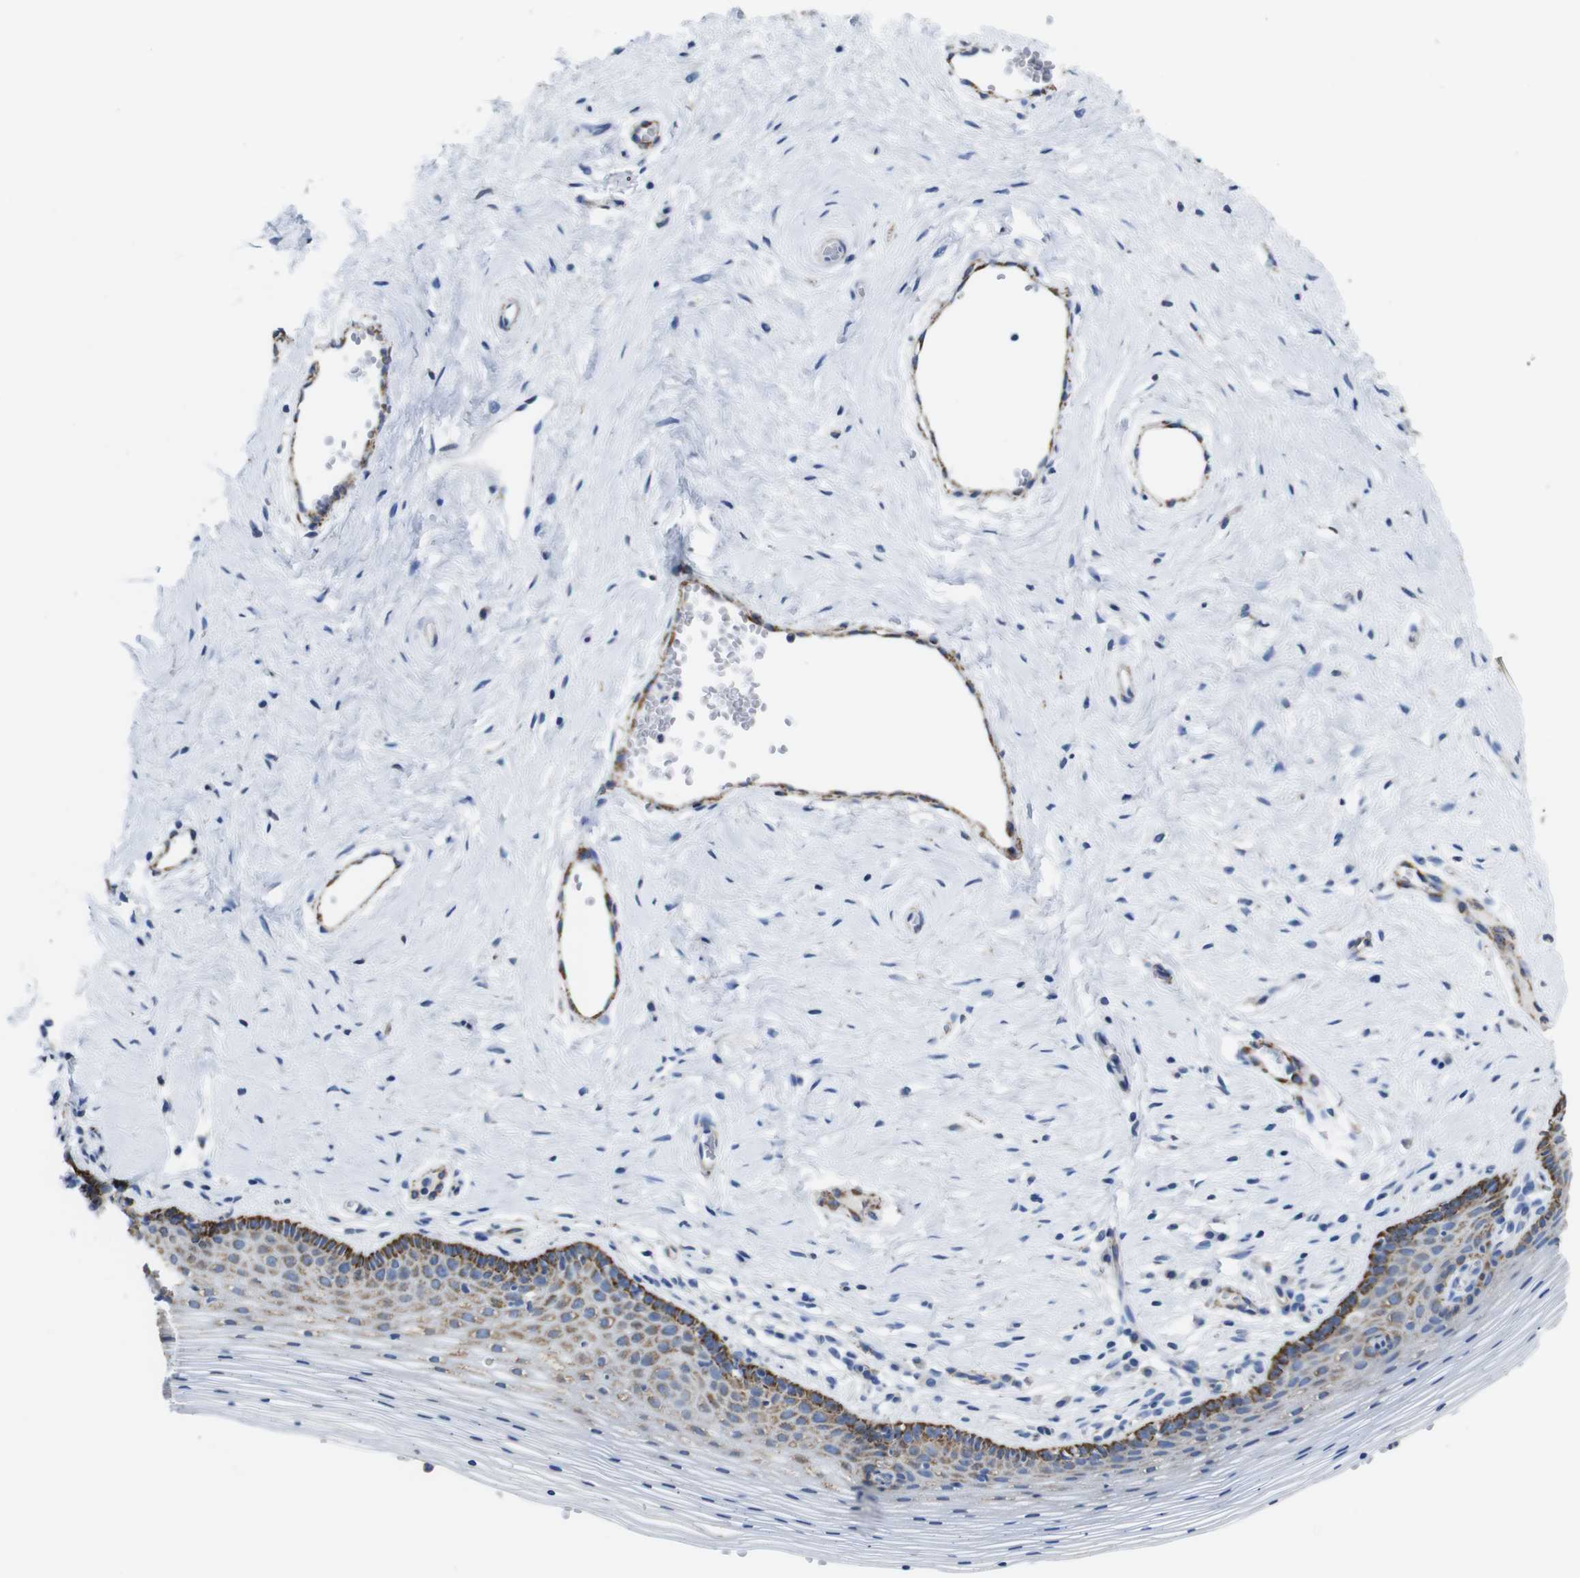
{"staining": {"intensity": "moderate", "quantity": "25%-75%", "location": "cytoplasmic/membranous"}, "tissue": "vagina", "cell_type": "Squamous epithelial cells", "image_type": "normal", "snomed": [{"axis": "morphology", "description": "Normal tissue, NOS"}, {"axis": "topography", "description": "Vagina"}], "caption": "Protein analysis of benign vagina reveals moderate cytoplasmic/membranous expression in approximately 25%-75% of squamous epithelial cells. Nuclei are stained in blue.", "gene": "MAOA", "patient": {"sex": "female", "age": 32}}